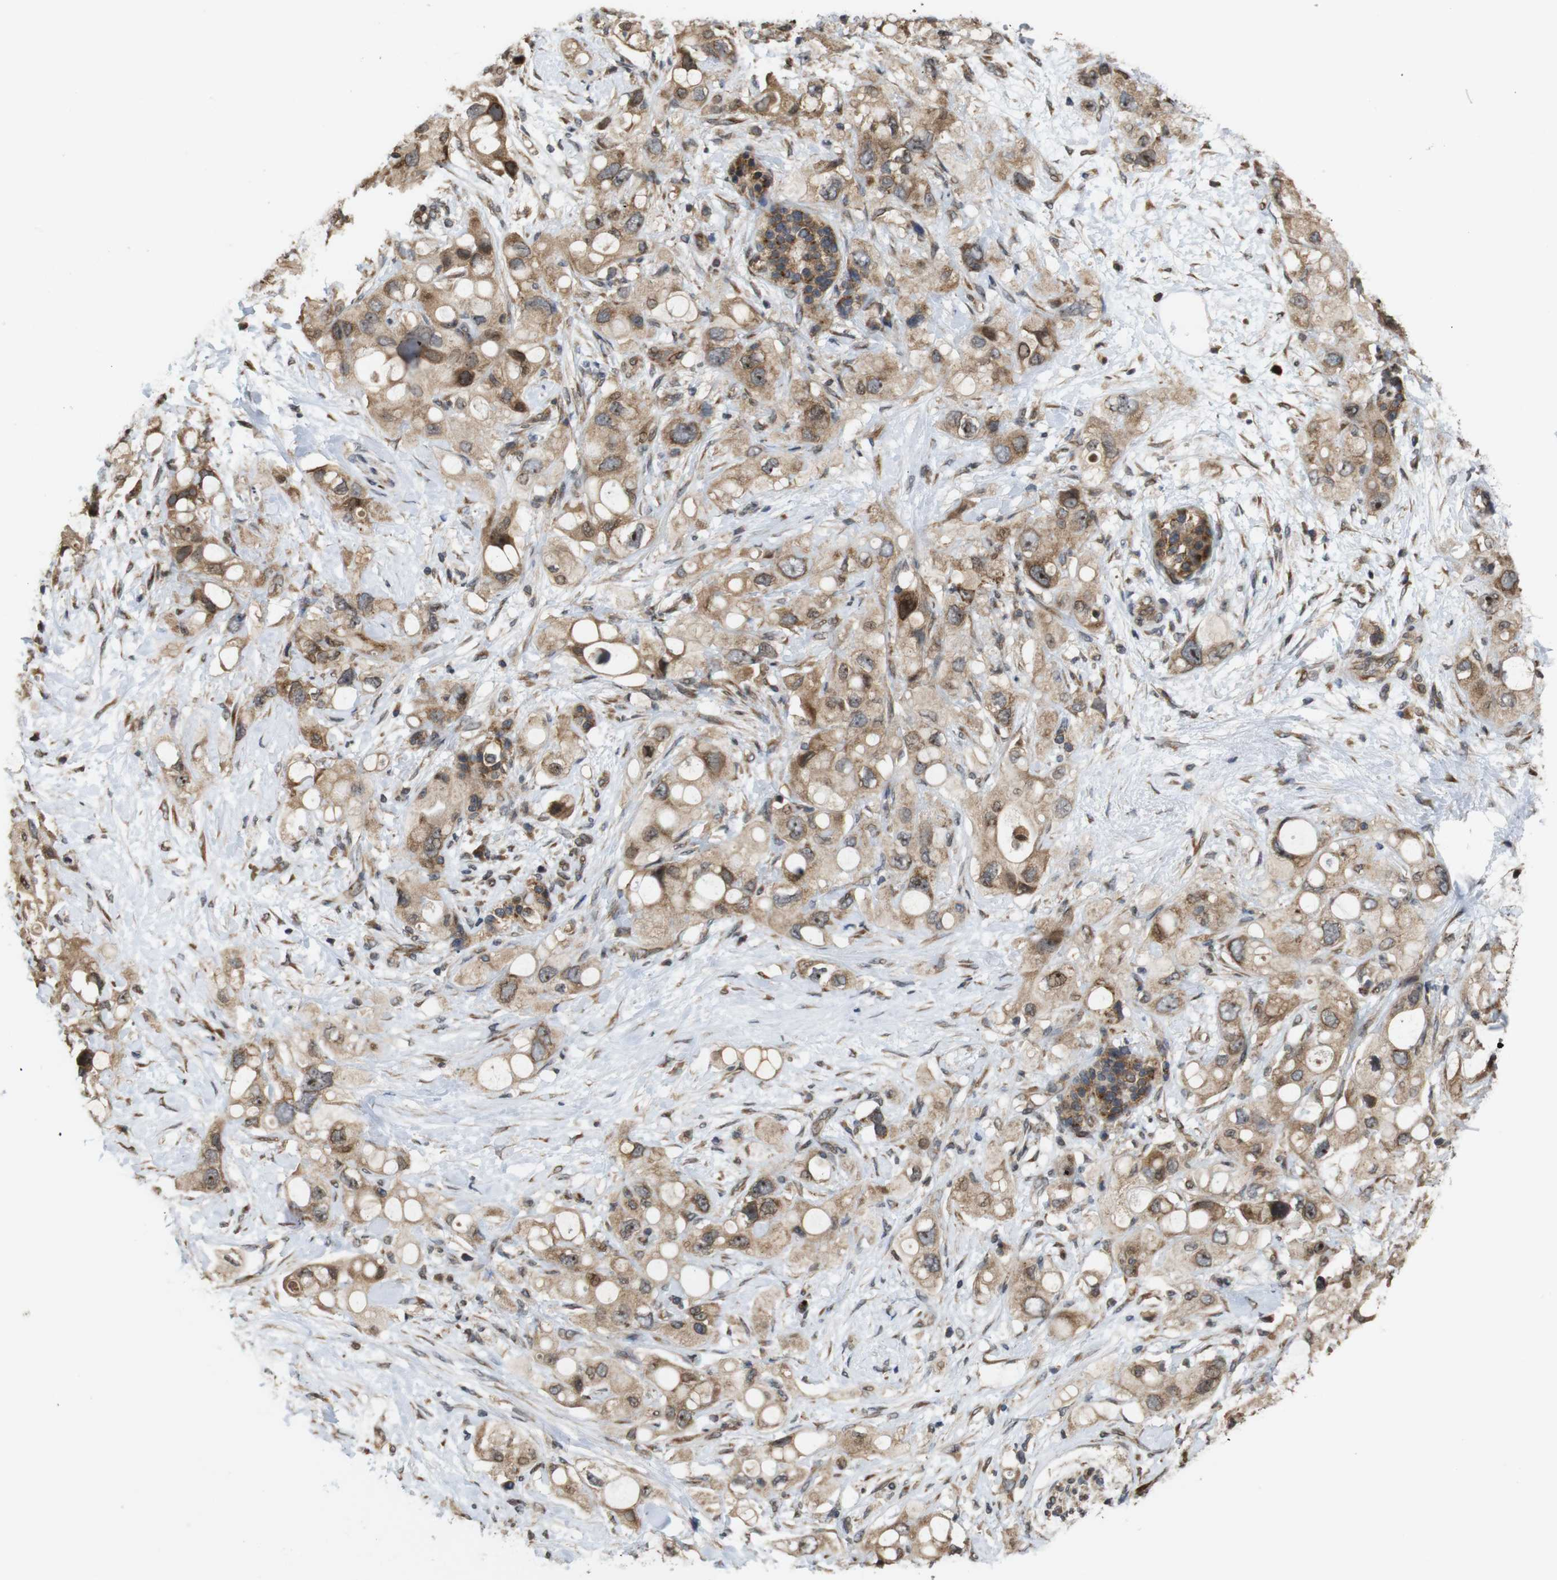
{"staining": {"intensity": "moderate", "quantity": ">75%", "location": "cytoplasmic/membranous,nuclear"}, "tissue": "pancreatic cancer", "cell_type": "Tumor cells", "image_type": "cancer", "snomed": [{"axis": "morphology", "description": "Adenocarcinoma, NOS"}, {"axis": "topography", "description": "Pancreas"}], "caption": "High-magnification brightfield microscopy of pancreatic cancer stained with DAB (brown) and counterstained with hematoxylin (blue). tumor cells exhibit moderate cytoplasmic/membranous and nuclear expression is identified in approximately>75% of cells.", "gene": "EFCAB14", "patient": {"sex": "female", "age": 56}}